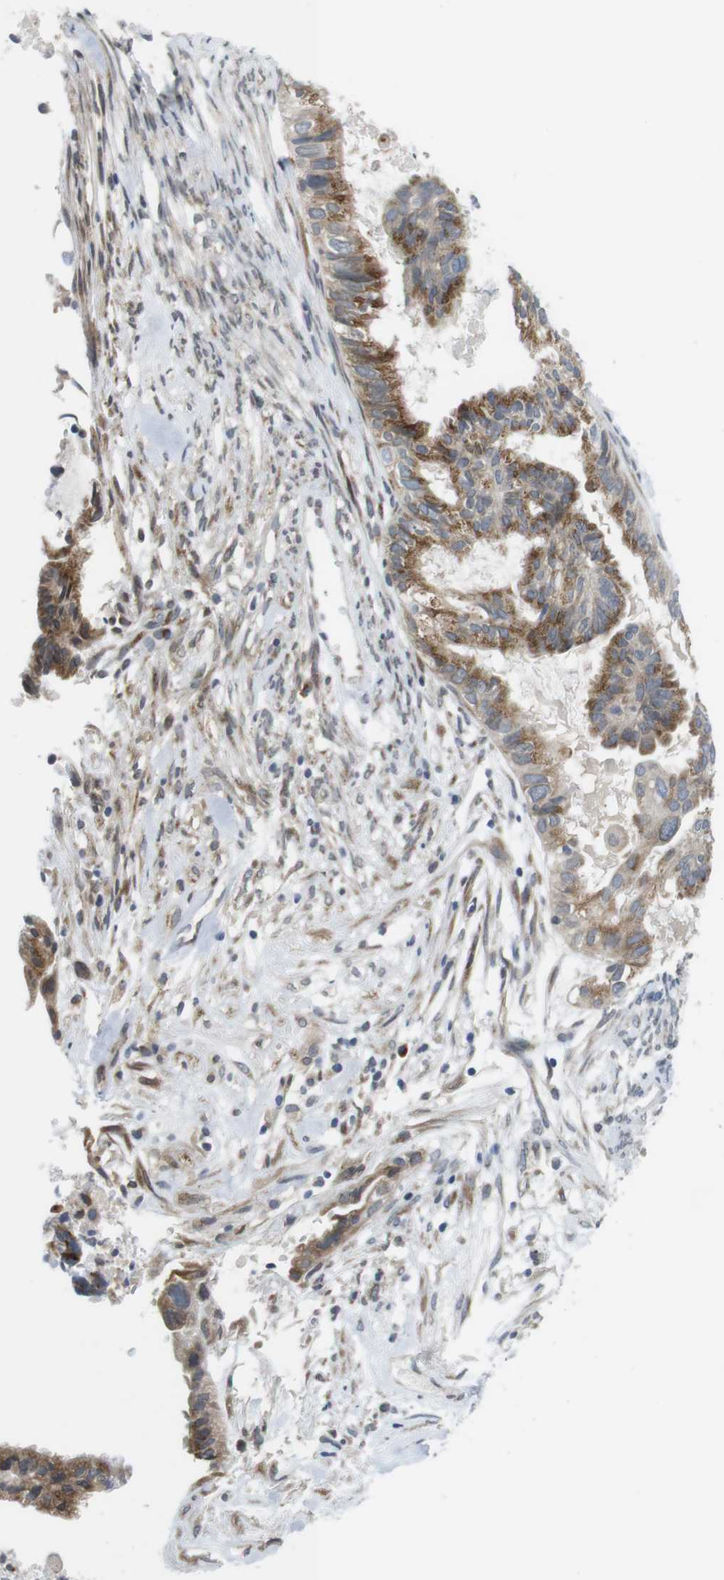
{"staining": {"intensity": "moderate", "quantity": ">75%", "location": "cytoplasmic/membranous"}, "tissue": "cervical cancer", "cell_type": "Tumor cells", "image_type": "cancer", "snomed": [{"axis": "morphology", "description": "Normal tissue, NOS"}, {"axis": "morphology", "description": "Adenocarcinoma, NOS"}, {"axis": "topography", "description": "Cervix"}, {"axis": "topography", "description": "Endometrium"}], "caption": "Immunohistochemistry (DAB (3,3'-diaminobenzidine)) staining of human cervical adenocarcinoma shows moderate cytoplasmic/membranous protein positivity in approximately >75% of tumor cells.", "gene": "ERGIC3", "patient": {"sex": "female", "age": 86}}